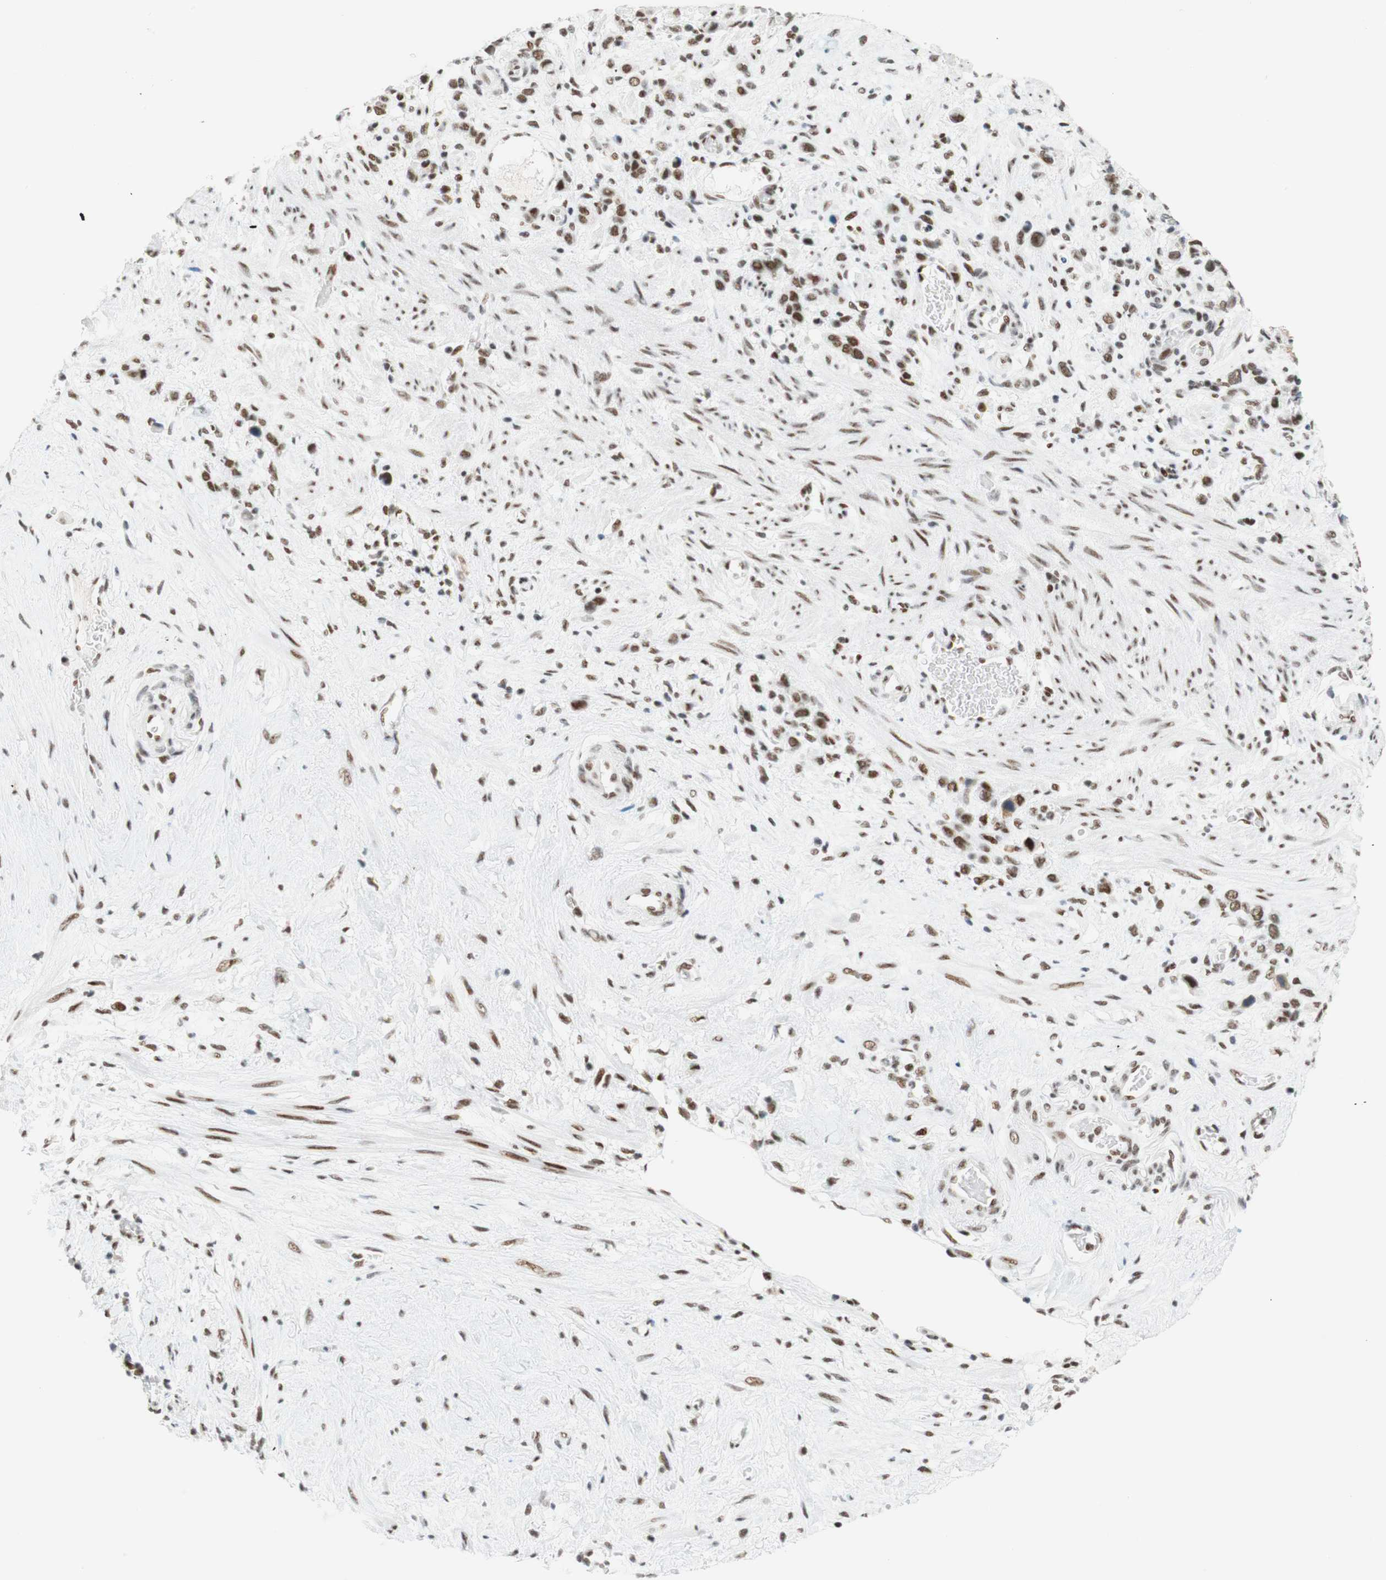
{"staining": {"intensity": "strong", "quantity": "25%-75%", "location": "nuclear"}, "tissue": "stomach cancer", "cell_type": "Tumor cells", "image_type": "cancer", "snomed": [{"axis": "morphology", "description": "Adenocarcinoma, NOS"}, {"axis": "morphology", "description": "Adenocarcinoma, High grade"}, {"axis": "topography", "description": "Stomach, upper"}, {"axis": "topography", "description": "Stomach, lower"}], "caption": "A high amount of strong nuclear staining is present in approximately 25%-75% of tumor cells in stomach cancer tissue.", "gene": "RNF20", "patient": {"sex": "female", "age": 65}}